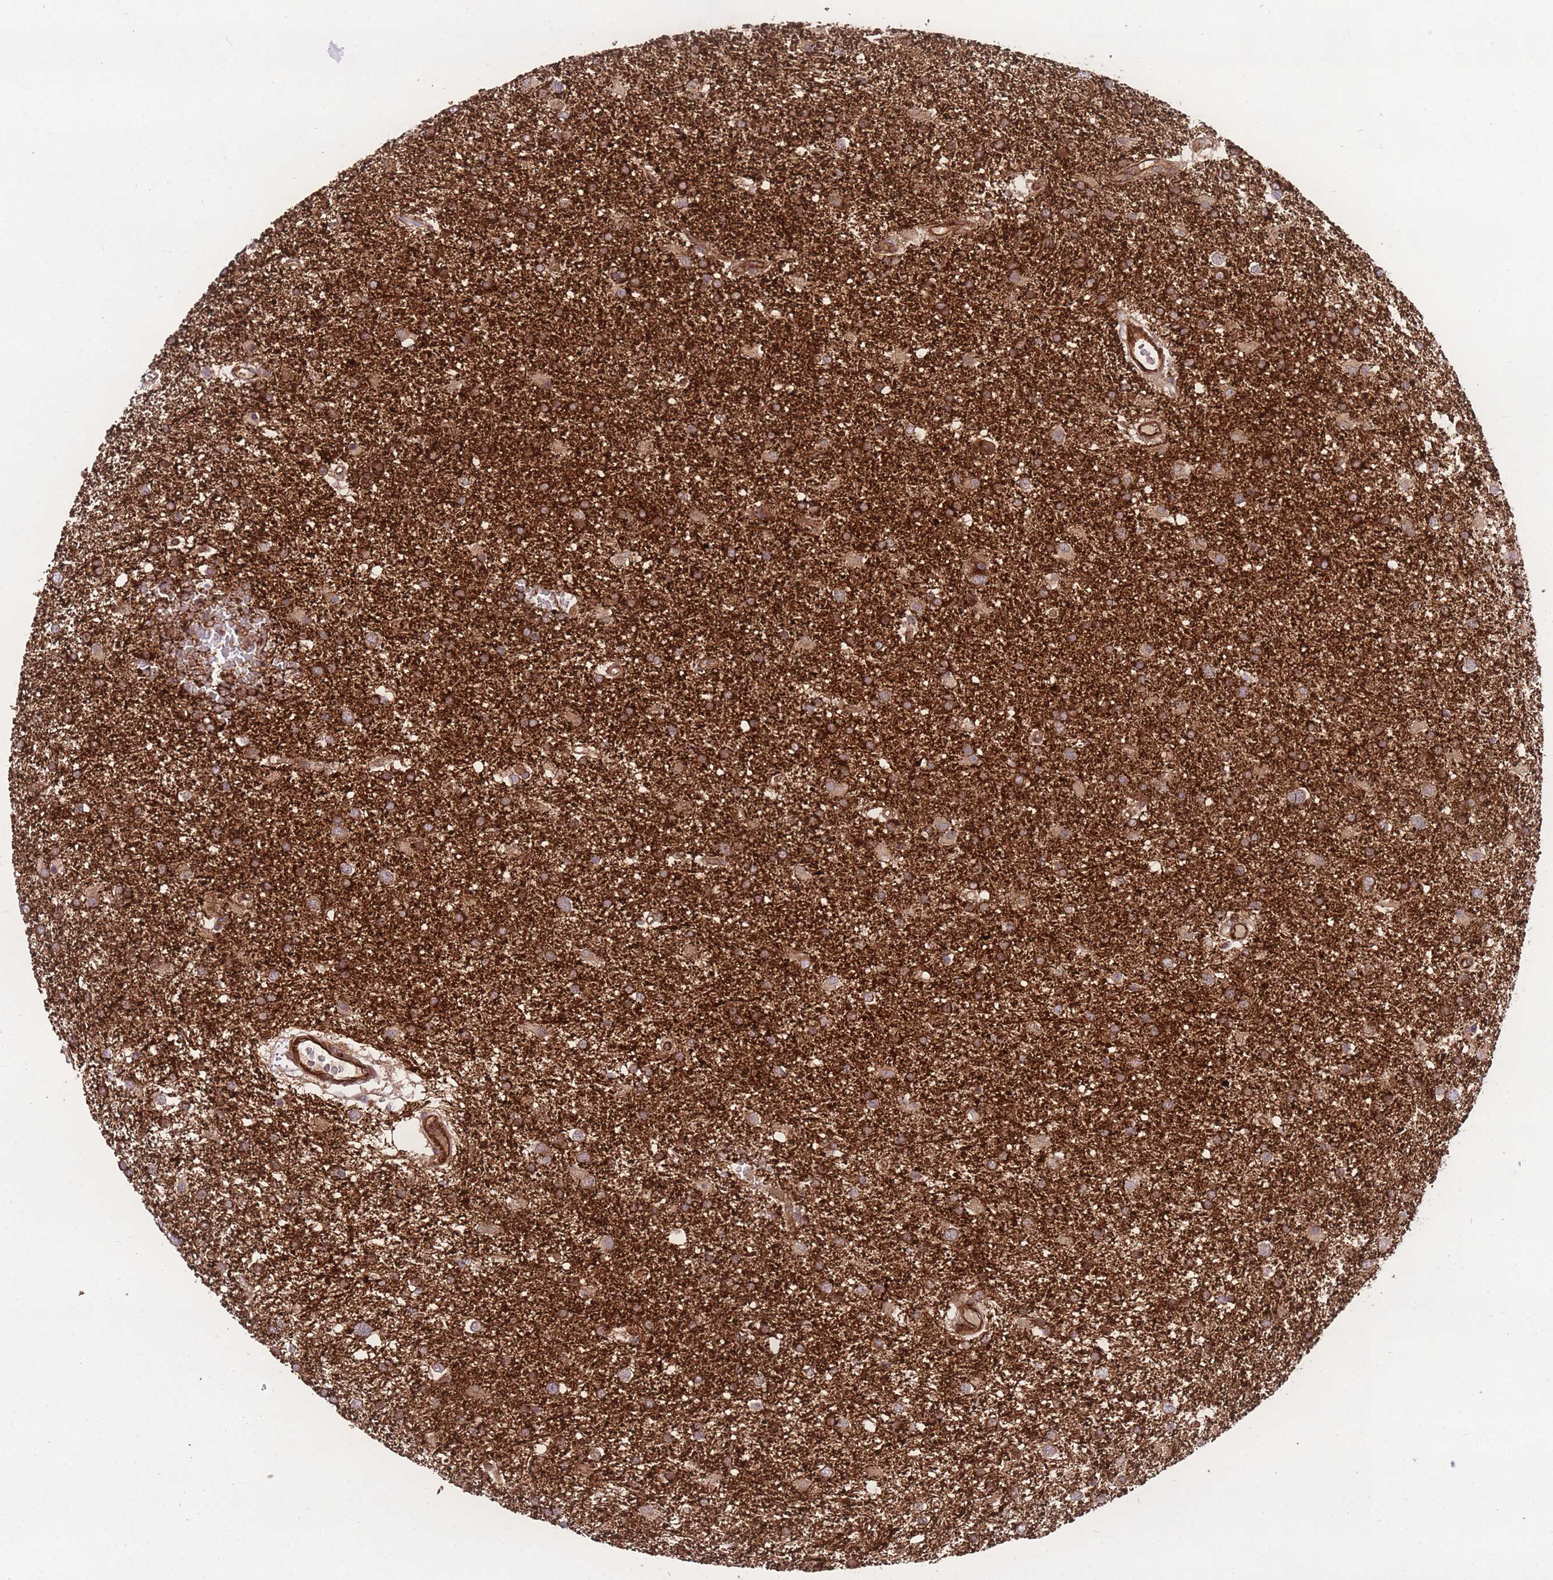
{"staining": {"intensity": "weak", "quantity": "25%-75%", "location": "cytoplasmic/membranous"}, "tissue": "glioma", "cell_type": "Tumor cells", "image_type": "cancer", "snomed": [{"axis": "morphology", "description": "Glioma, malignant, Low grade"}, {"axis": "topography", "description": "Brain"}], "caption": "Immunohistochemistry (DAB (3,3'-diaminobenzidine)) staining of human malignant glioma (low-grade) reveals weak cytoplasmic/membranous protein expression in approximately 25%-75% of tumor cells.", "gene": "CISH", "patient": {"sex": "female", "age": 32}}